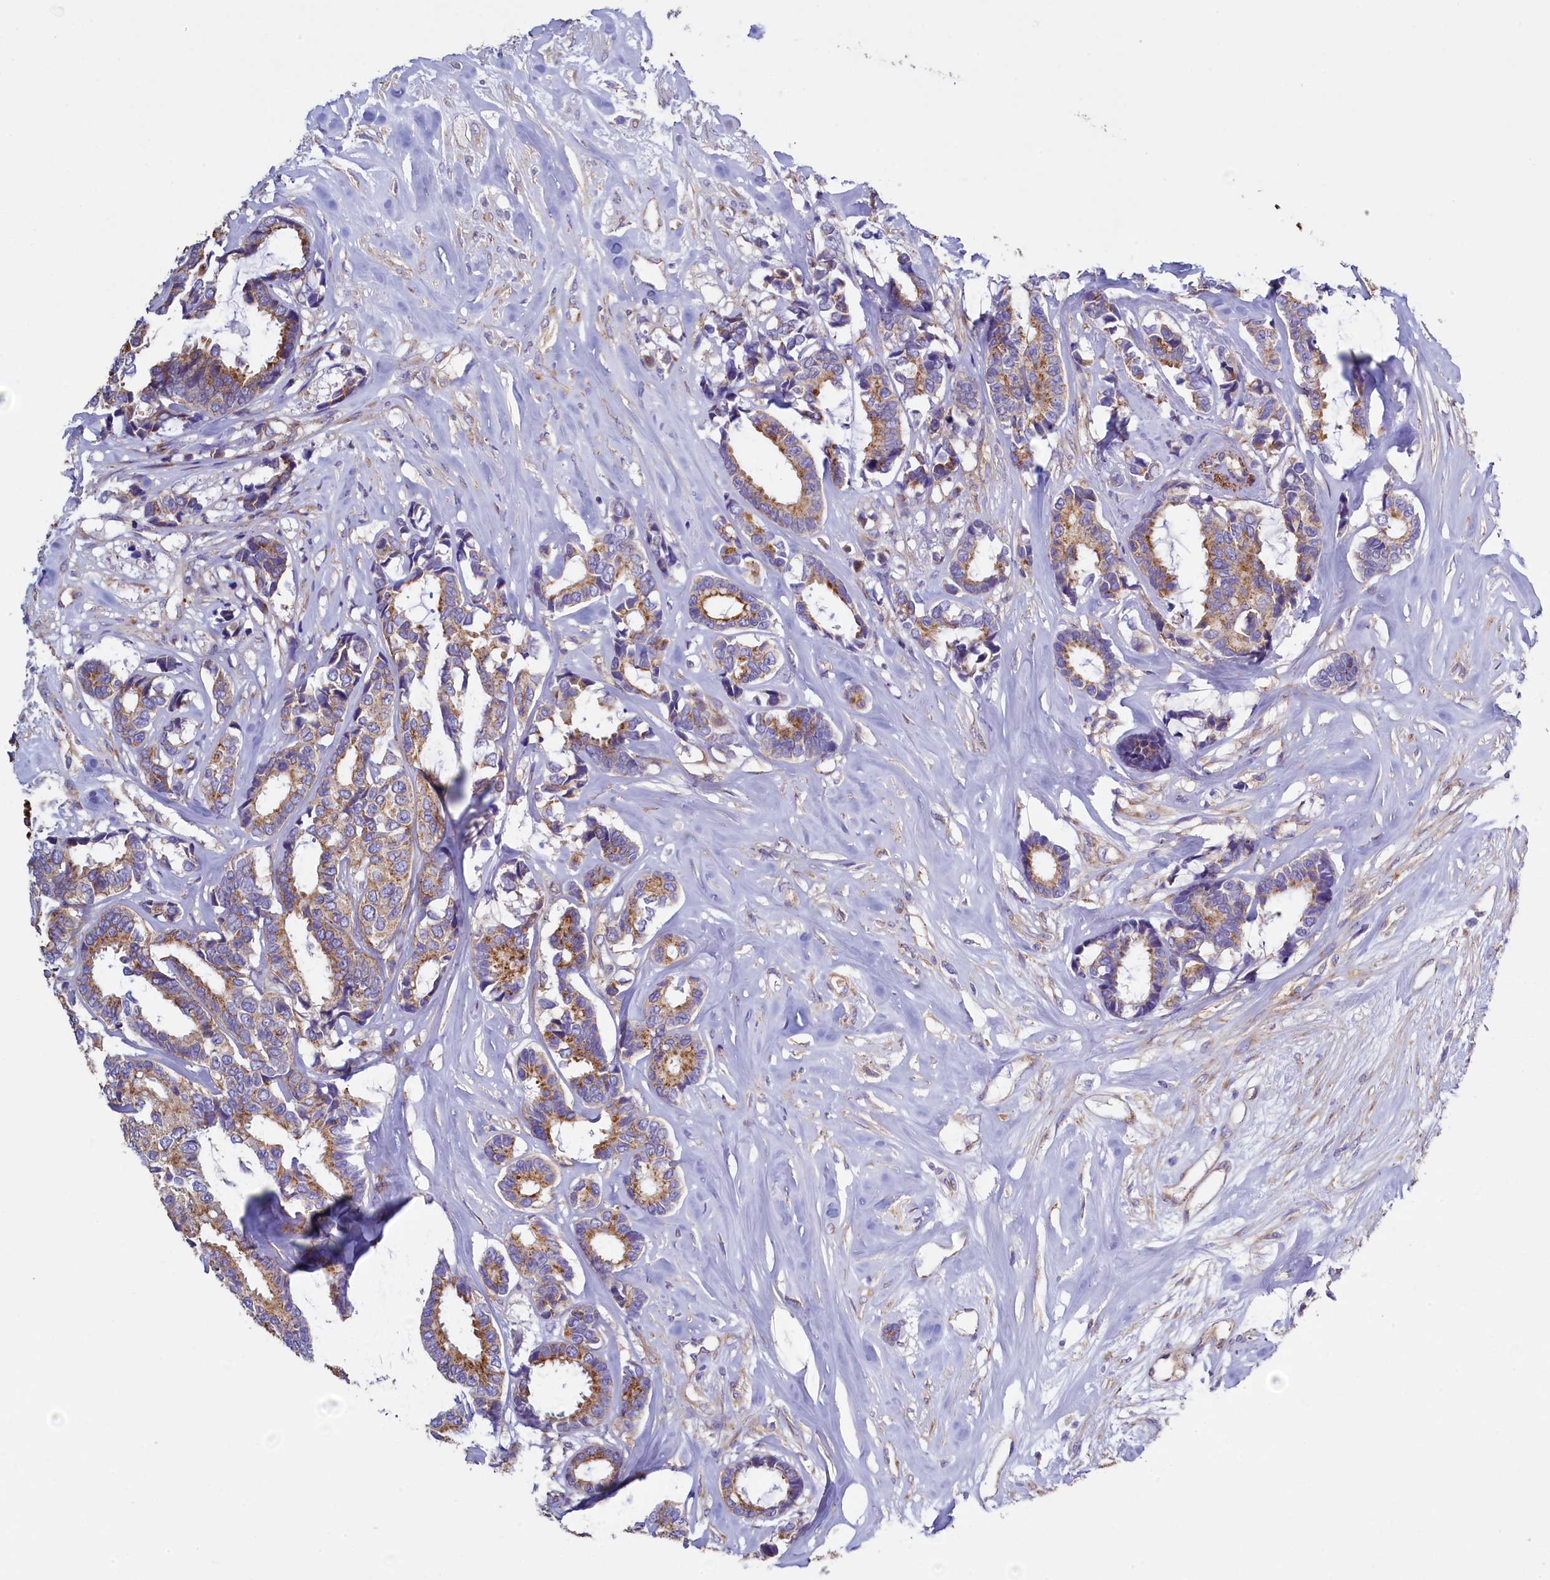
{"staining": {"intensity": "moderate", "quantity": ">75%", "location": "cytoplasmic/membranous"}, "tissue": "breast cancer", "cell_type": "Tumor cells", "image_type": "cancer", "snomed": [{"axis": "morphology", "description": "Duct carcinoma"}, {"axis": "topography", "description": "Breast"}], "caption": "Breast cancer stained with a protein marker demonstrates moderate staining in tumor cells.", "gene": "GPR21", "patient": {"sex": "female", "age": 87}}